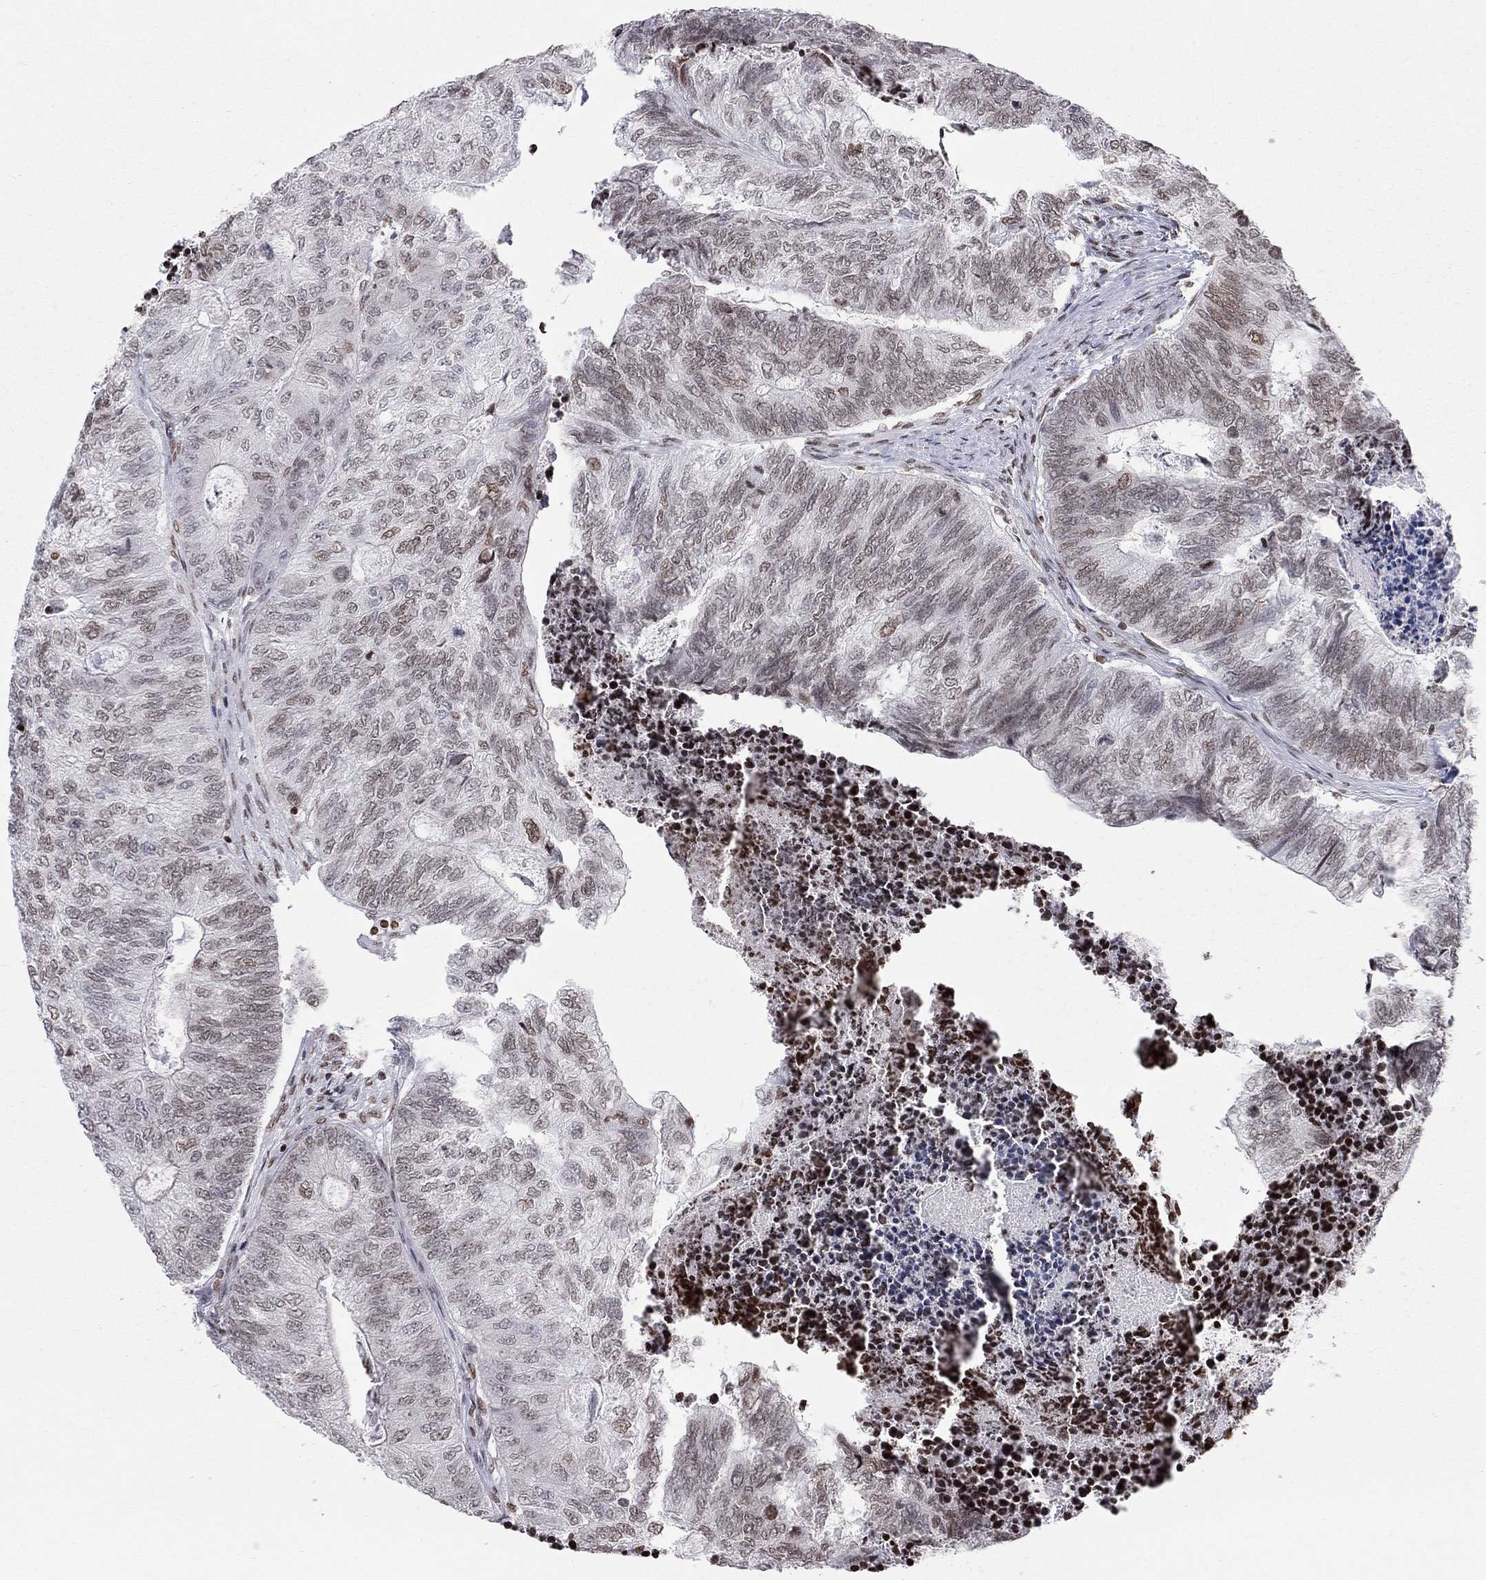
{"staining": {"intensity": "weak", "quantity": "25%-75%", "location": "nuclear"}, "tissue": "colorectal cancer", "cell_type": "Tumor cells", "image_type": "cancer", "snomed": [{"axis": "morphology", "description": "Adenocarcinoma, NOS"}, {"axis": "topography", "description": "Colon"}], "caption": "Protein expression analysis of human colorectal cancer (adenocarcinoma) reveals weak nuclear expression in approximately 25%-75% of tumor cells.", "gene": "H2AX", "patient": {"sex": "female", "age": 67}}